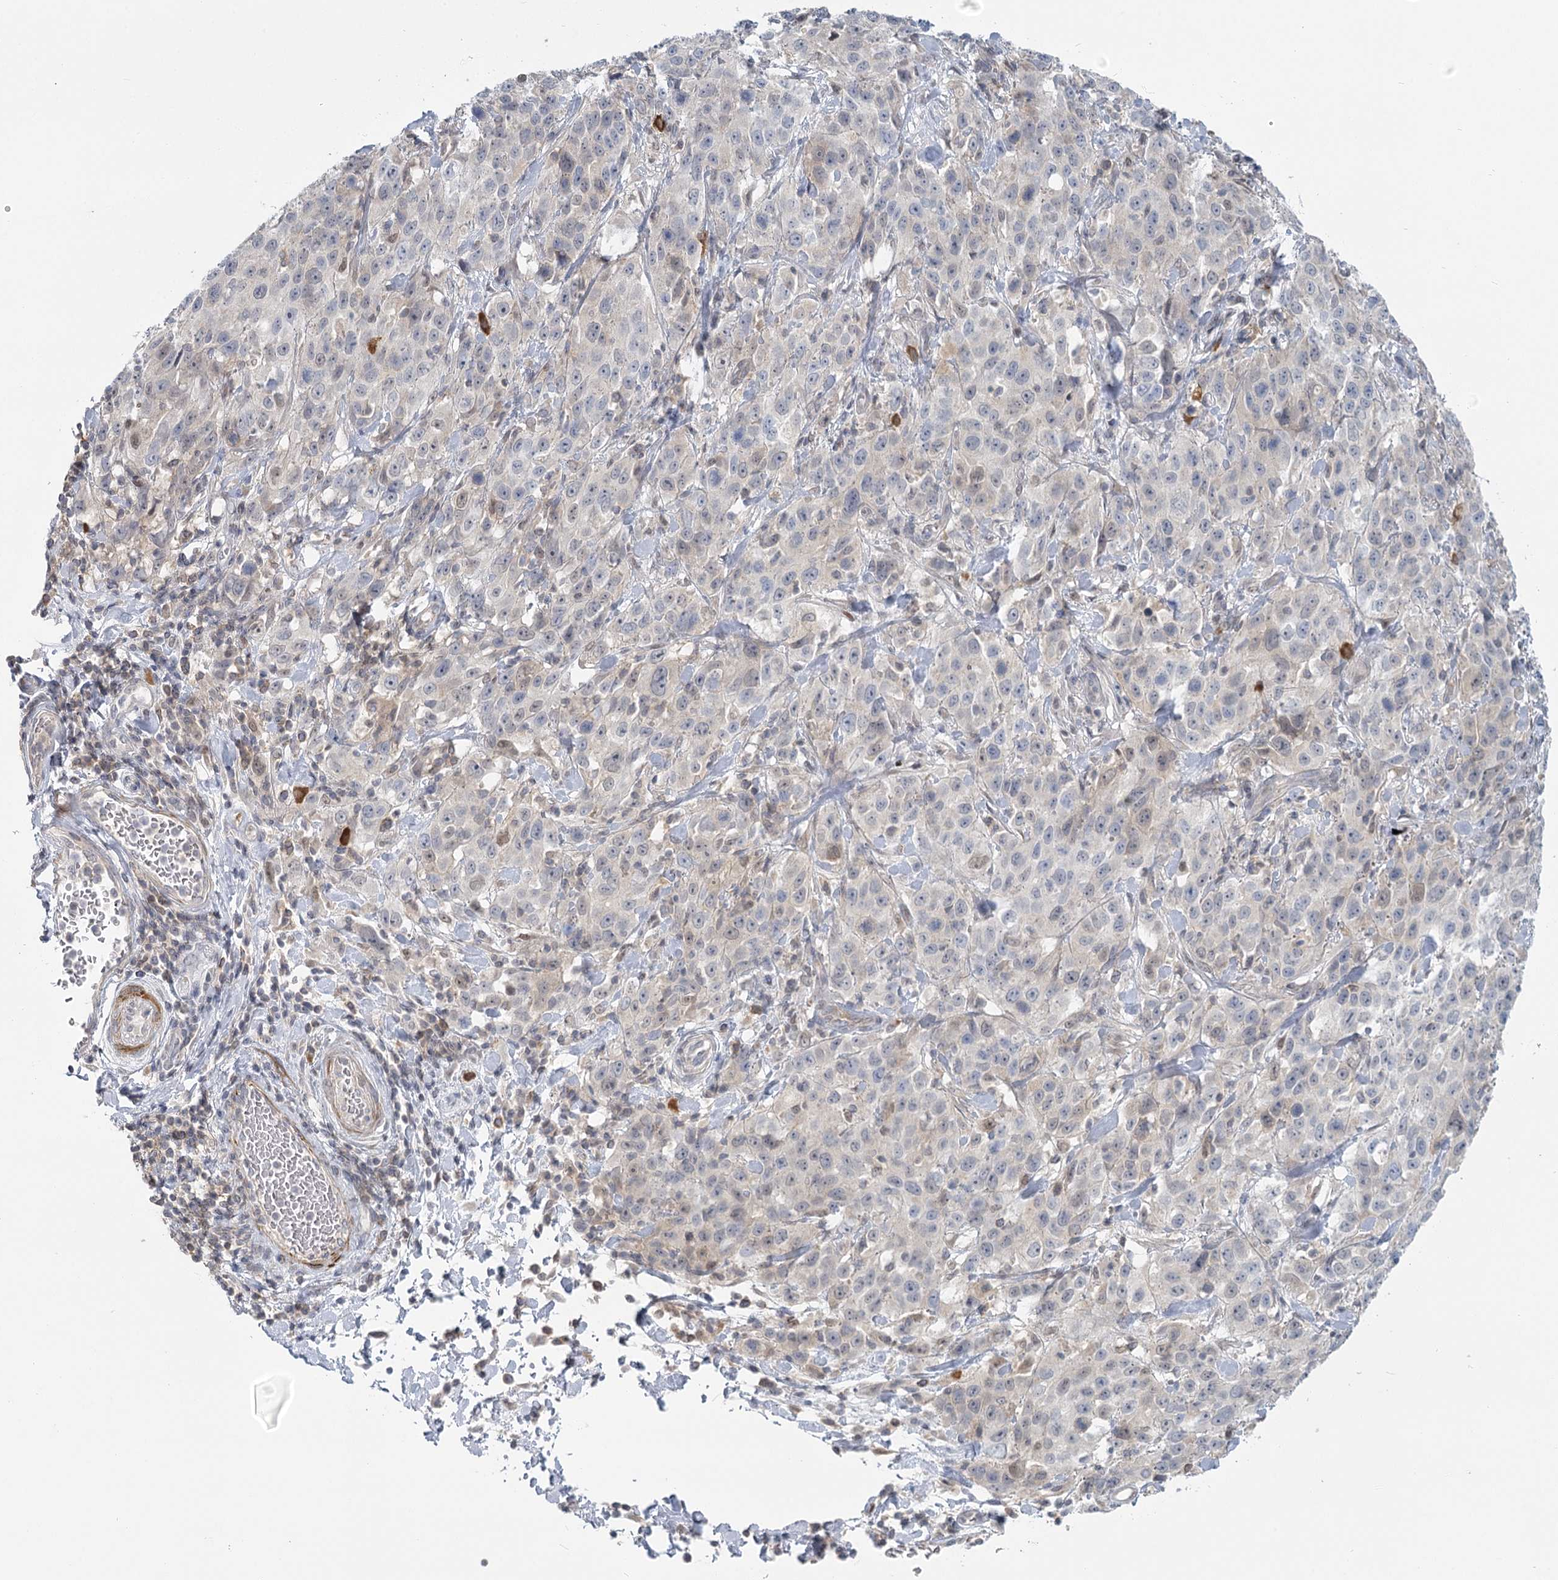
{"staining": {"intensity": "negative", "quantity": "none", "location": "none"}, "tissue": "stomach cancer", "cell_type": "Tumor cells", "image_type": "cancer", "snomed": [{"axis": "morphology", "description": "Normal tissue, NOS"}, {"axis": "morphology", "description": "Adenocarcinoma, NOS"}, {"axis": "topography", "description": "Lymph node"}, {"axis": "topography", "description": "Stomach"}], "caption": "DAB immunohistochemical staining of stomach cancer displays no significant staining in tumor cells. (DAB IHC visualized using brightfield microscopy, high magnification).", "gene": "USP11", "patient": {"sex": "male", "age": 48}}